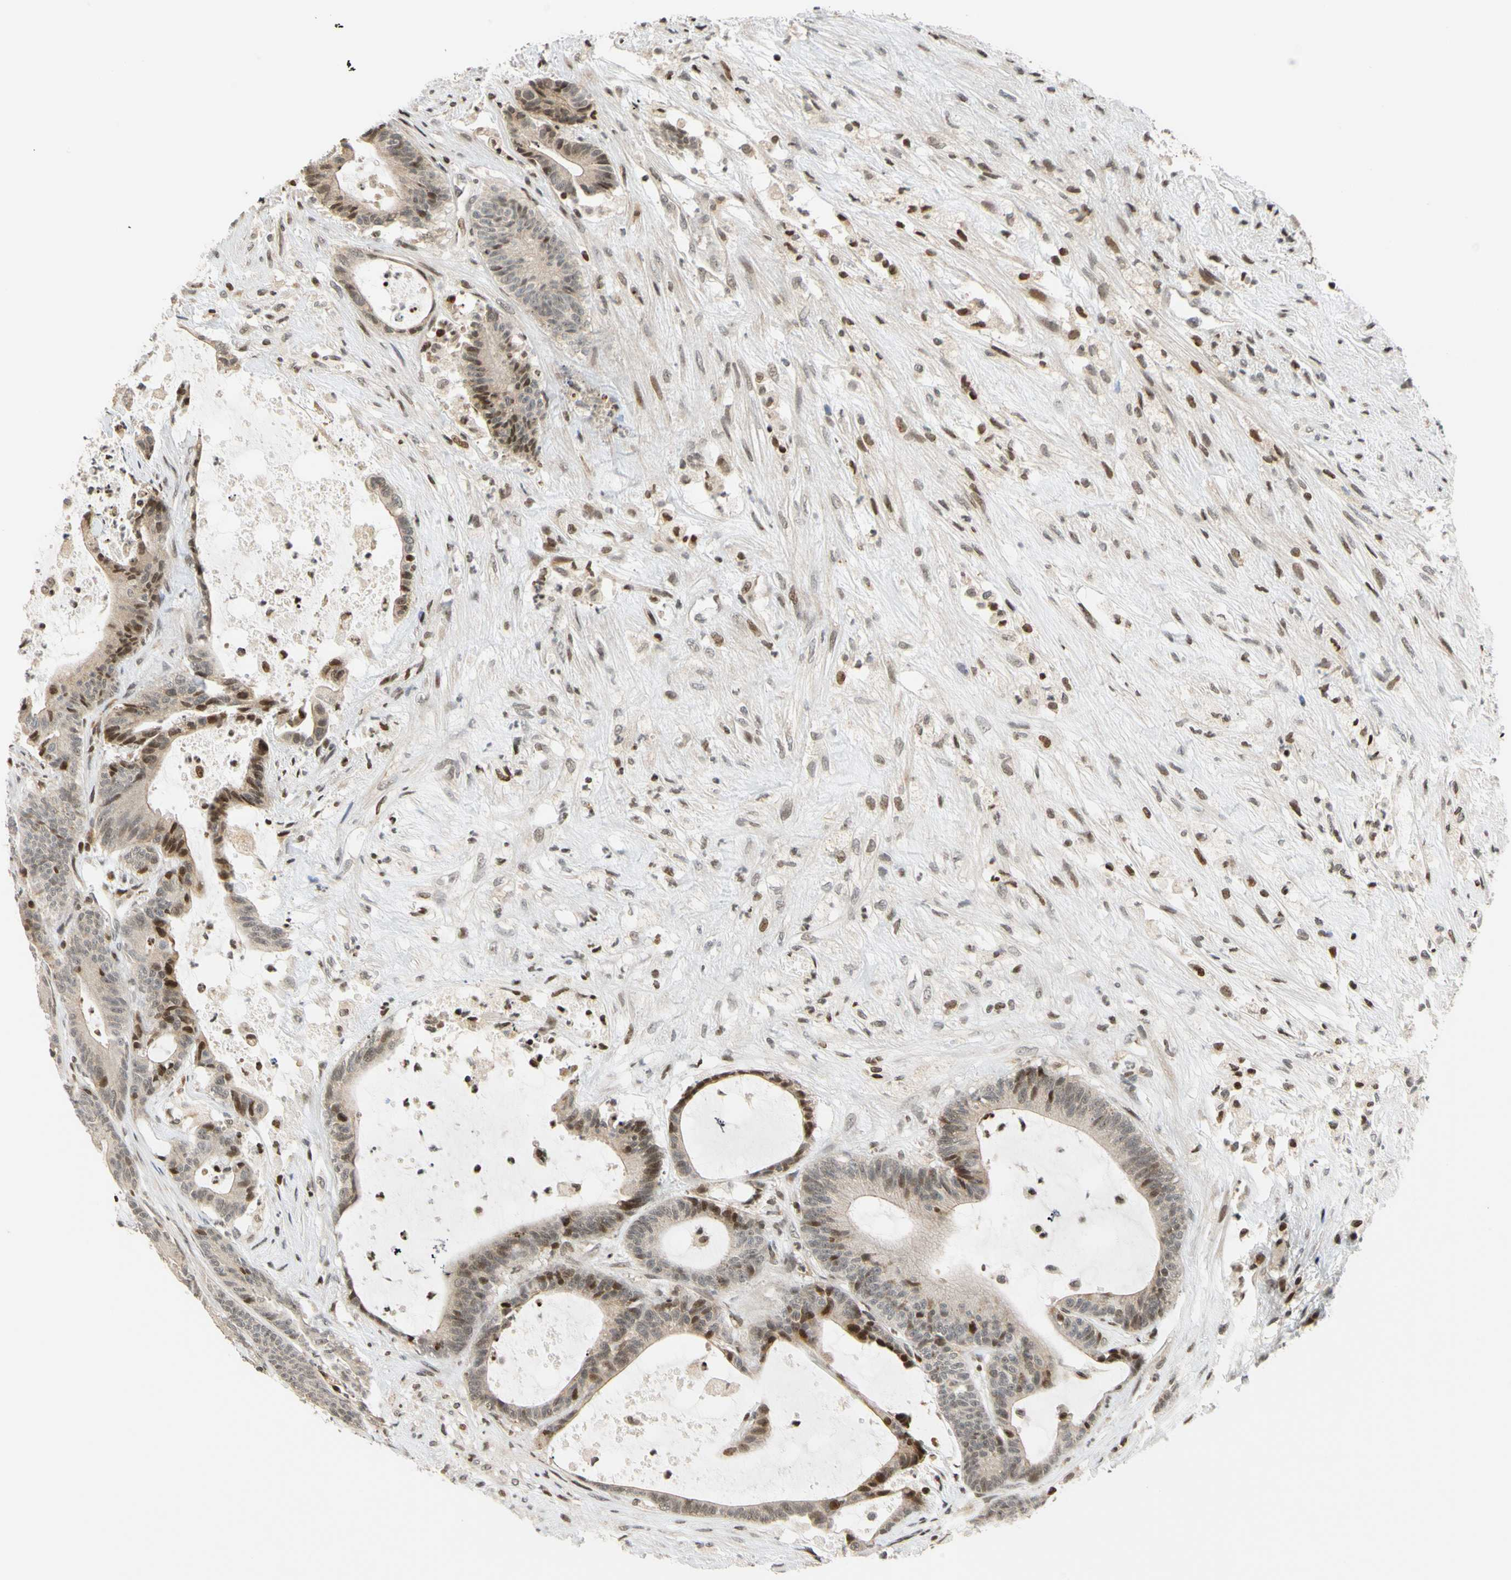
{"staining": {"intensity": "moderate", "quantity": "25%-75%", "location": "nuclear"}, "tissue": "colorectal cancer", "cell_type": "Tumor cells", "image_type": "cancer", "snomed": [{"axis": "morphology", "description": "Adenocarcinoma, NOS"}, {"axis": "topography", "description": "Colon"}], "caption": "High-power microscopy captured an IHC image of colorectal adenocarcinoma, revealing moderate nuclear positivity in about 25%-75% of tumor cells. Using DAB (brown) and hematoxylin (blue) stains, captured at high magnification using brightfield microscopy.", "gene": "CDK7", "patient": {"sex": "female", "age": 84}}